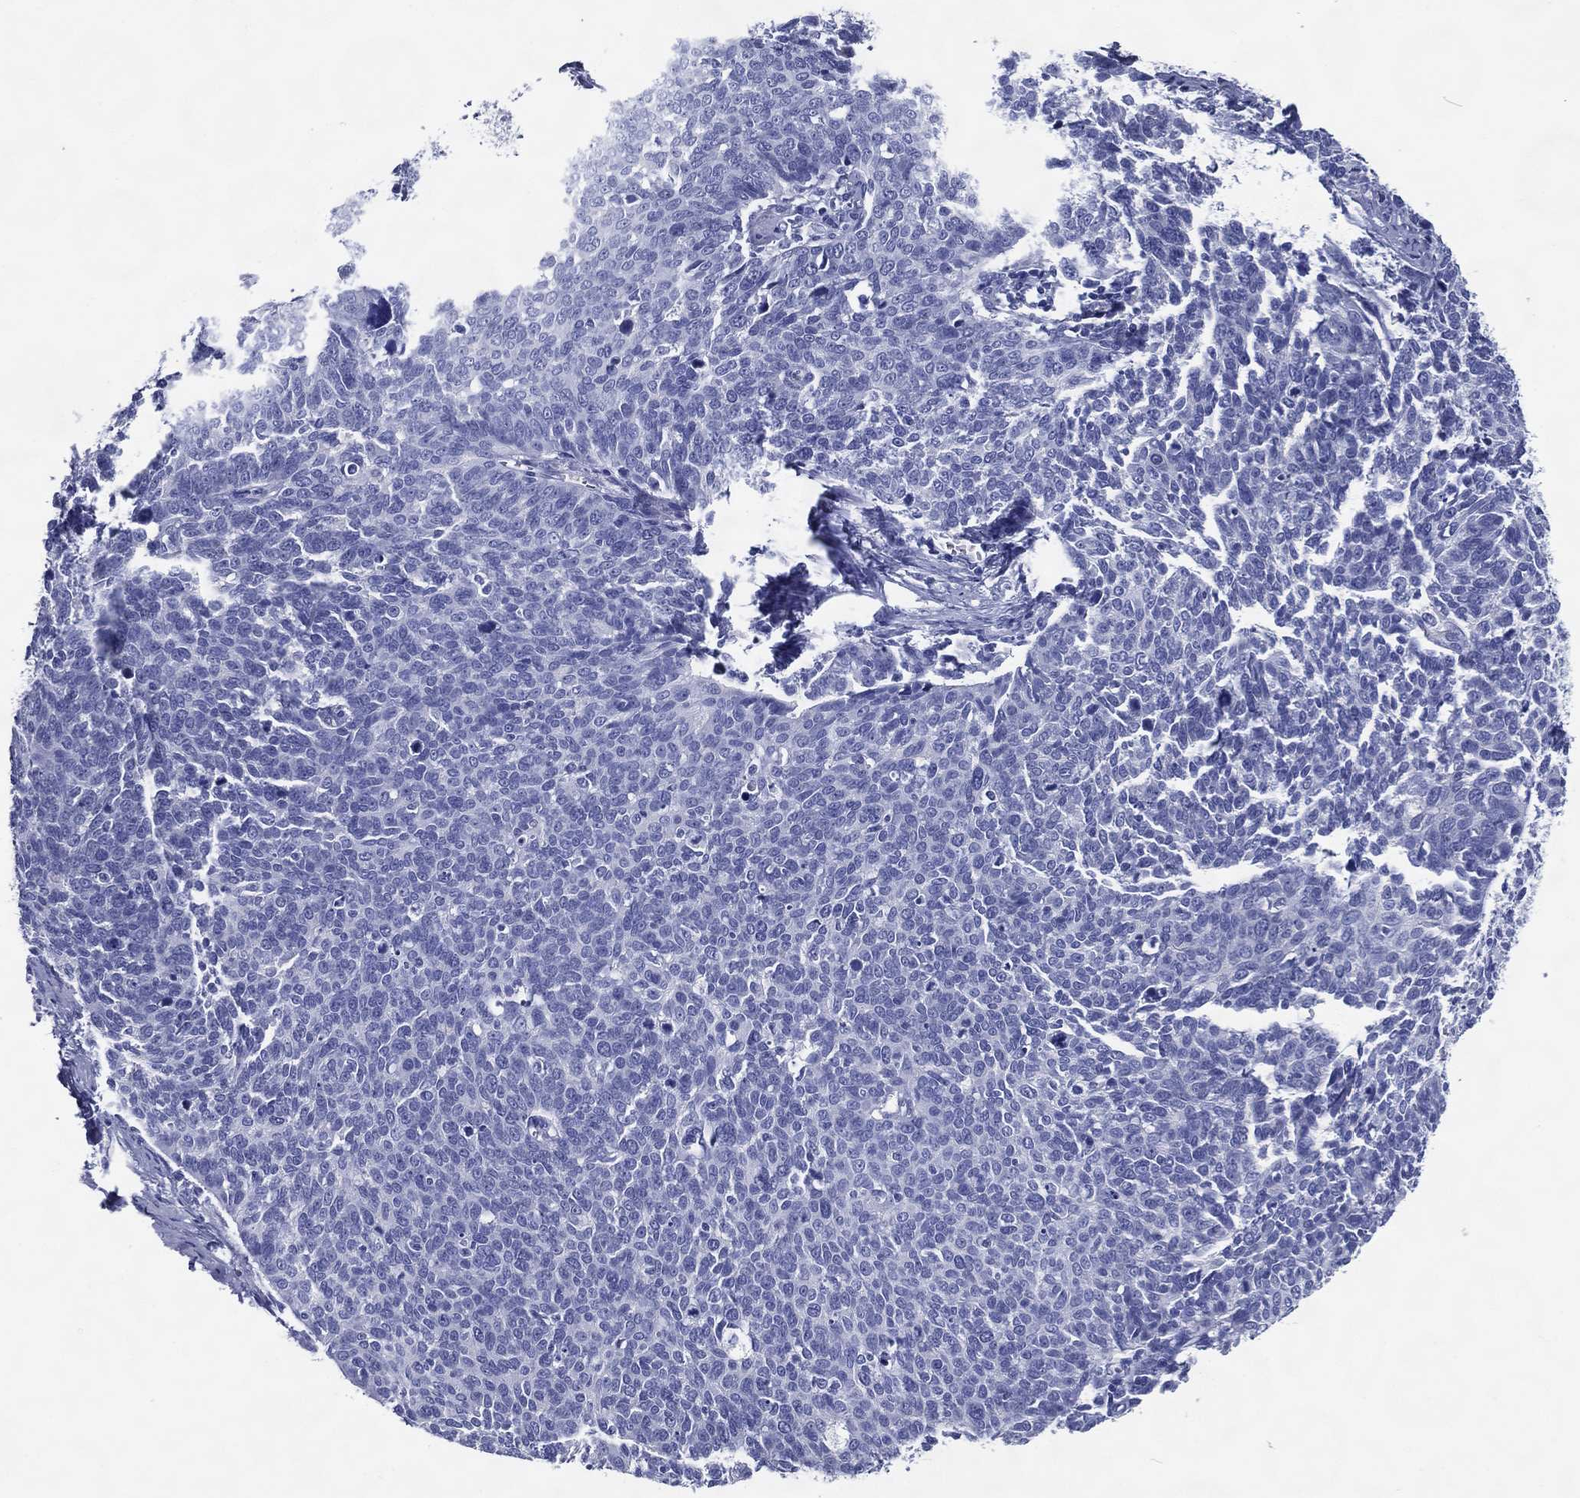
{"staining": {"intensity": "negative", "quantity": "none", "location": "none"}, "tissue": "cervical cancer", "cell_type": "Tumor cells", "image_type": "cancer", "snomed": [{"axis": "morphology", "description": "Normal tissue, NOS"}, {"axis": "morphology", "description": "Squamous cell carcinoma, NOS"}, {"axis": "topography", "description": "Cervix"}], "caption": "There is no significant staining in tumor cells of cervical cancer.", "gene": "ACE2", "patient": {"sex": "female", "age": 39}}